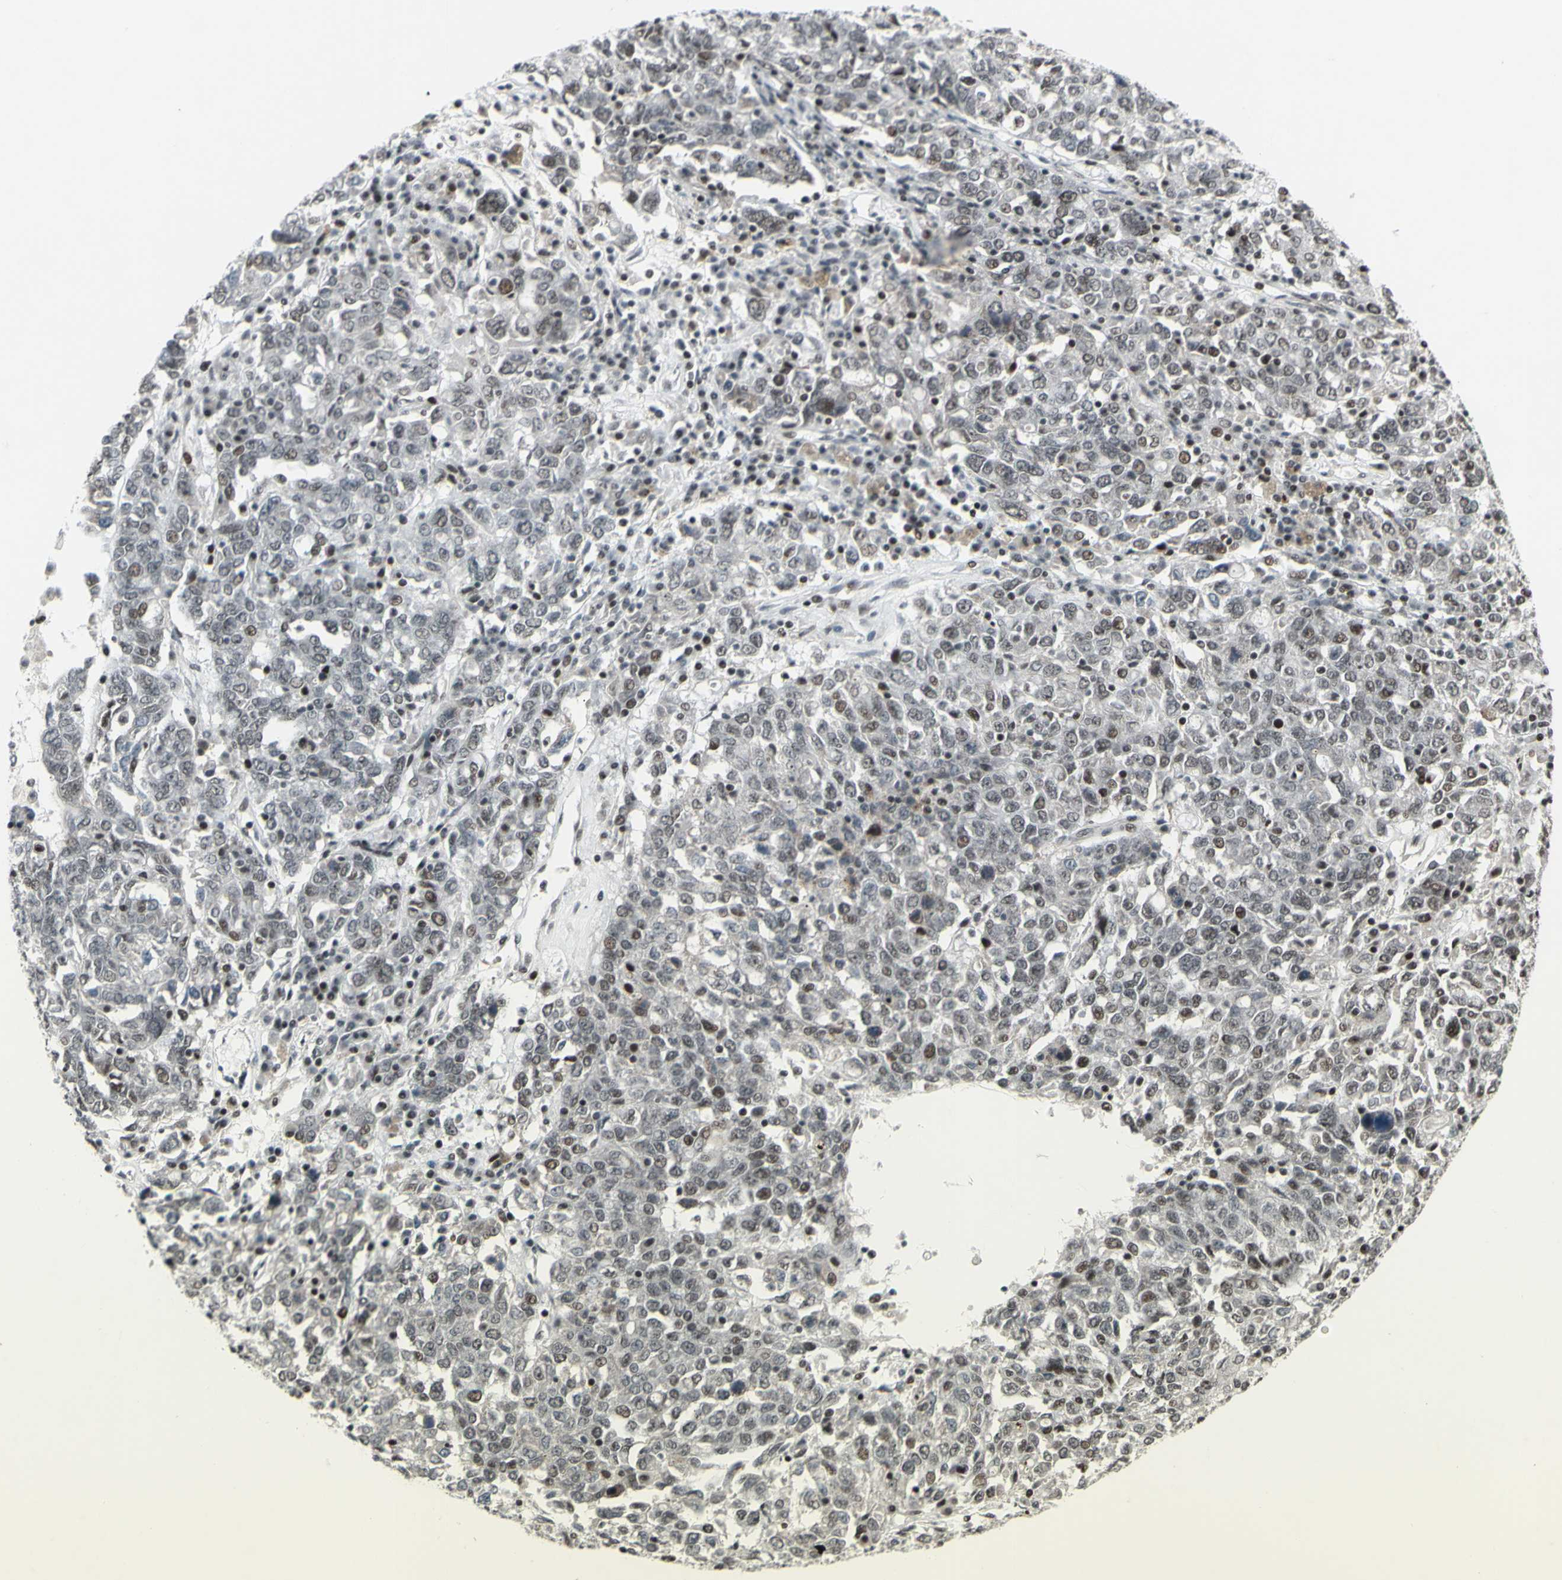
{"staining": {"intensity": "weak", "quantity": "<25%", "location": "nuclear"}, "tissue": "ovarian cancer", "cell_type": "Tumor cells", "image_type": "cancer", "snomed": [{"axis": "morphology", "description": "Carcinoma, endometroid"}, {"axis": "topography", "description": "Ovary"}], "caption": "This is an immunohistochemistry (IHC) histopathology image of ovarian endometroid carcinoma. There is no expression in tumor cells.", "gene": "SUPT6H", "patient": {"sex": "female", "age": 62}}